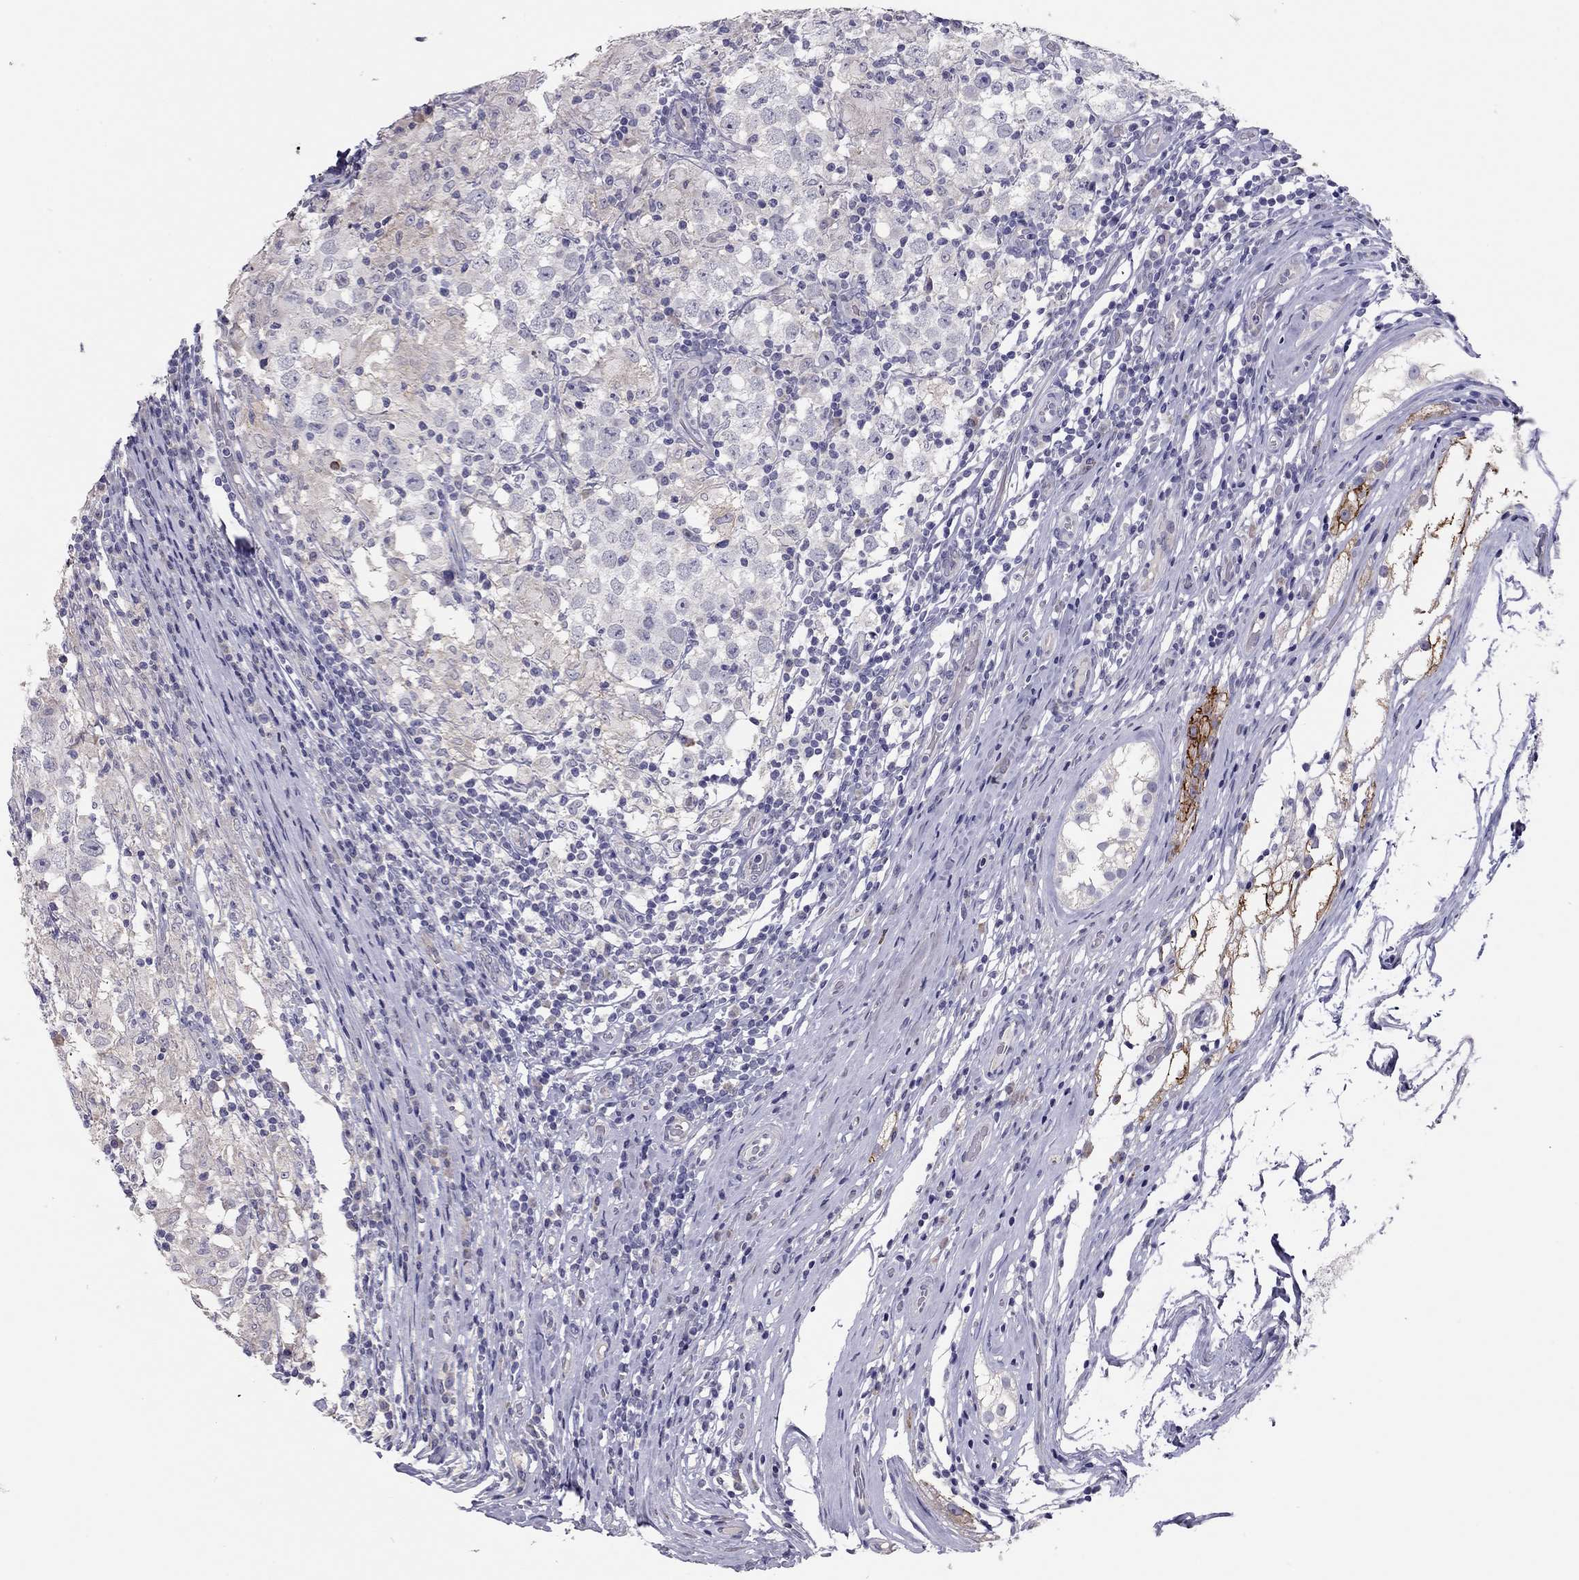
{"staining": {"intensity": "negative", "quantity": "none", "location": "none"}, "tissue": "testis cancer", "cell_type": "Tumor cells", "image_type": "cancer", "snomed": [{"axis": "morphology", "description": "Seminoma, NOS"}, {"axis": "morphology", "description": "Carcinoma, Embryonal, NOS"}, {"axis": "topography", "description": "Testis"}], "caption": "High power microscopy histopathology image of an immunohistochemistry micrograph of testis embryonal carcinoma, revealing no significant staining in tumor cells.", "gene": "SCARB1", "patient": {"sex": "male", "age": 41}}